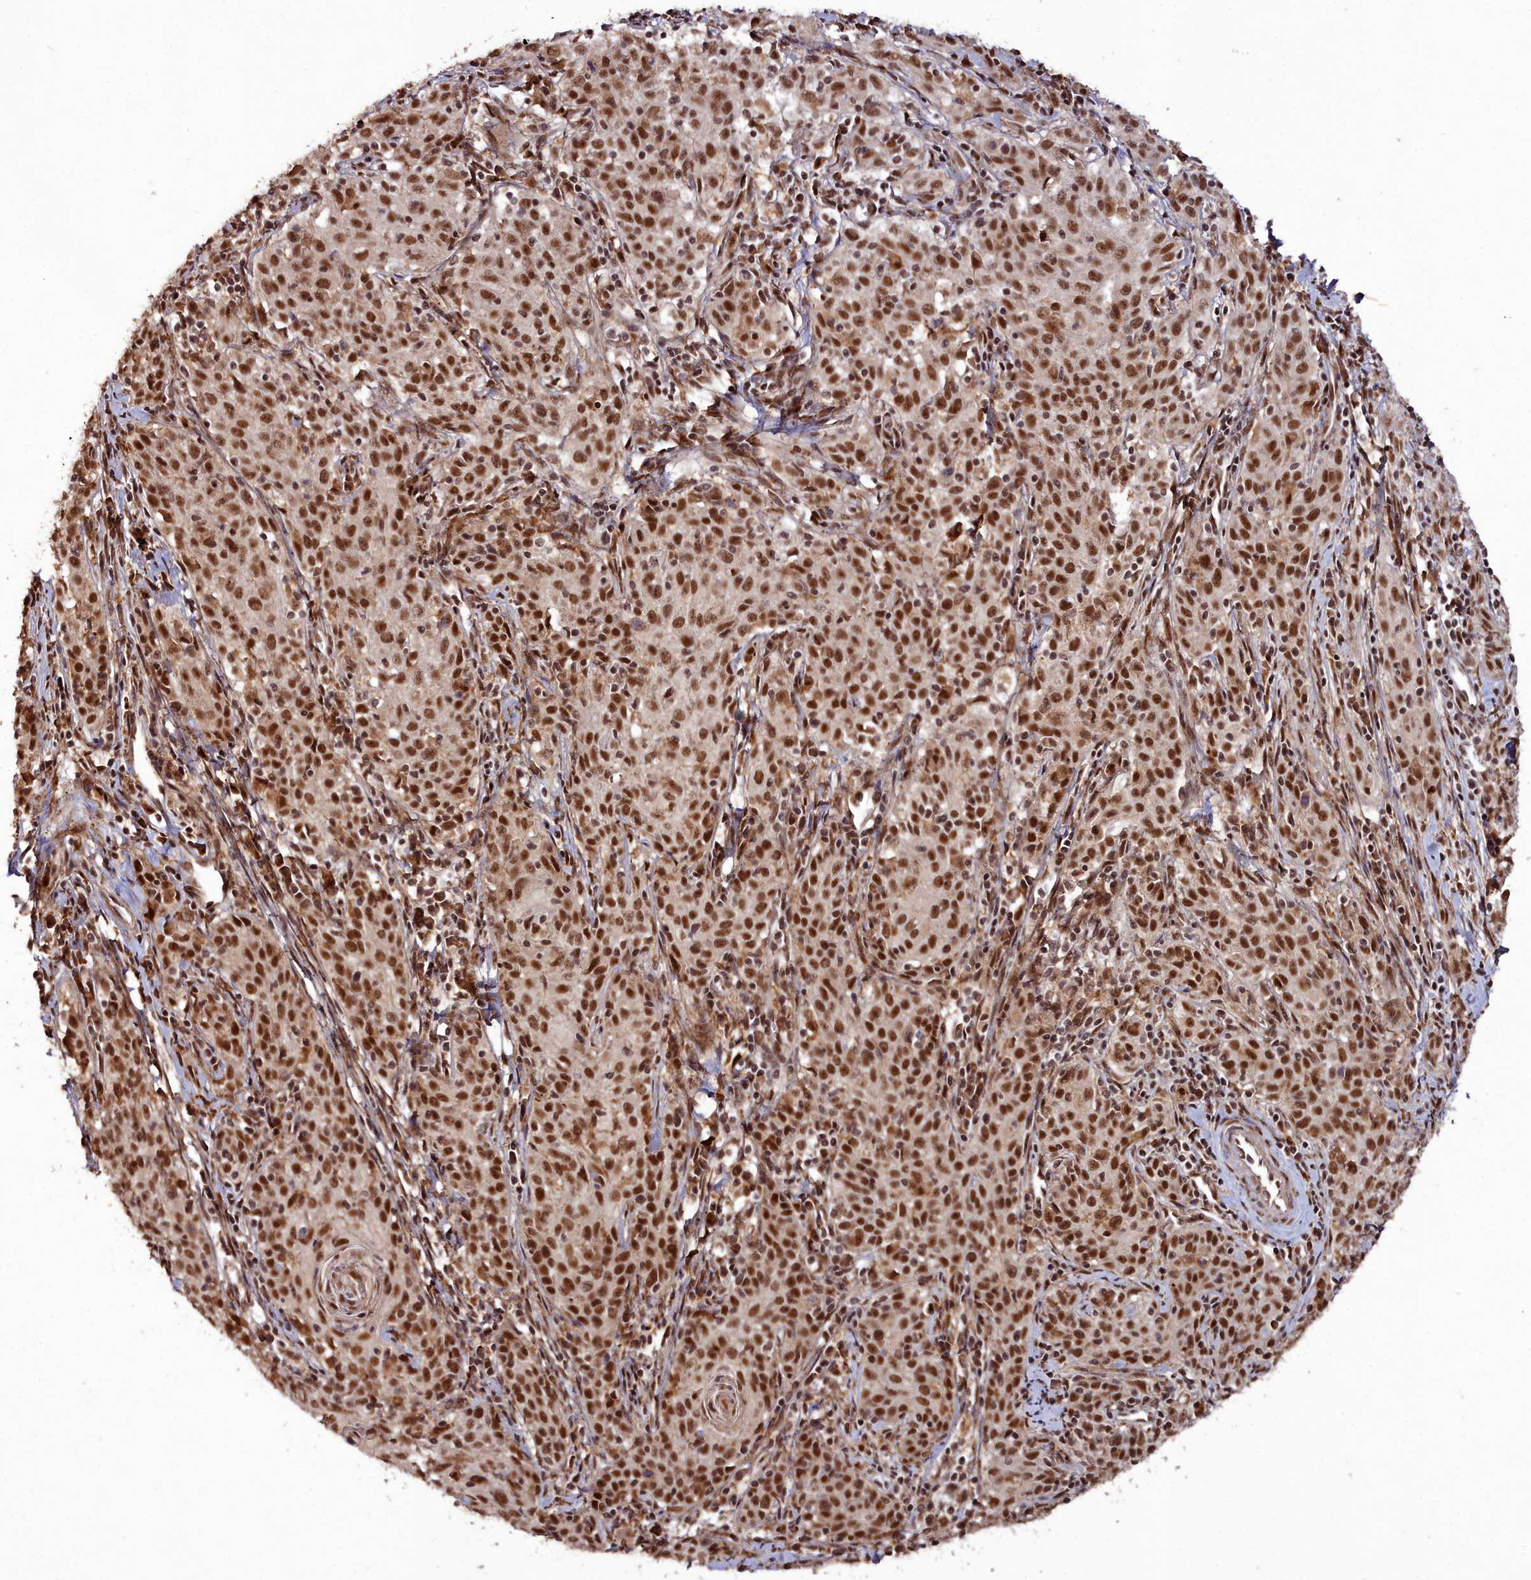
{"staining": {"intensity": "strong", "quantity": ">75%", "location": "nuclear"}, "tissue": "cervical cancer", "cell_type": "Tumor cells", "image_type": "cancer", "snomed": [{"axis": "morphology", "description": "Squamous cell carcinoma, NOS"}, {"axis": "topography", "description": "Cervix"}], "caption": "Immunohistochemistry (IHC) photomicrograph of neoplastic tissue: human cervical cancer stained using IHC reveals high levels of strong protein expression localized specifically in the nuclear of tumor cells, appearing as a nuclear brown color.", "gene": "CXXC1", "patient": {"sex": "female", "age": 57}}